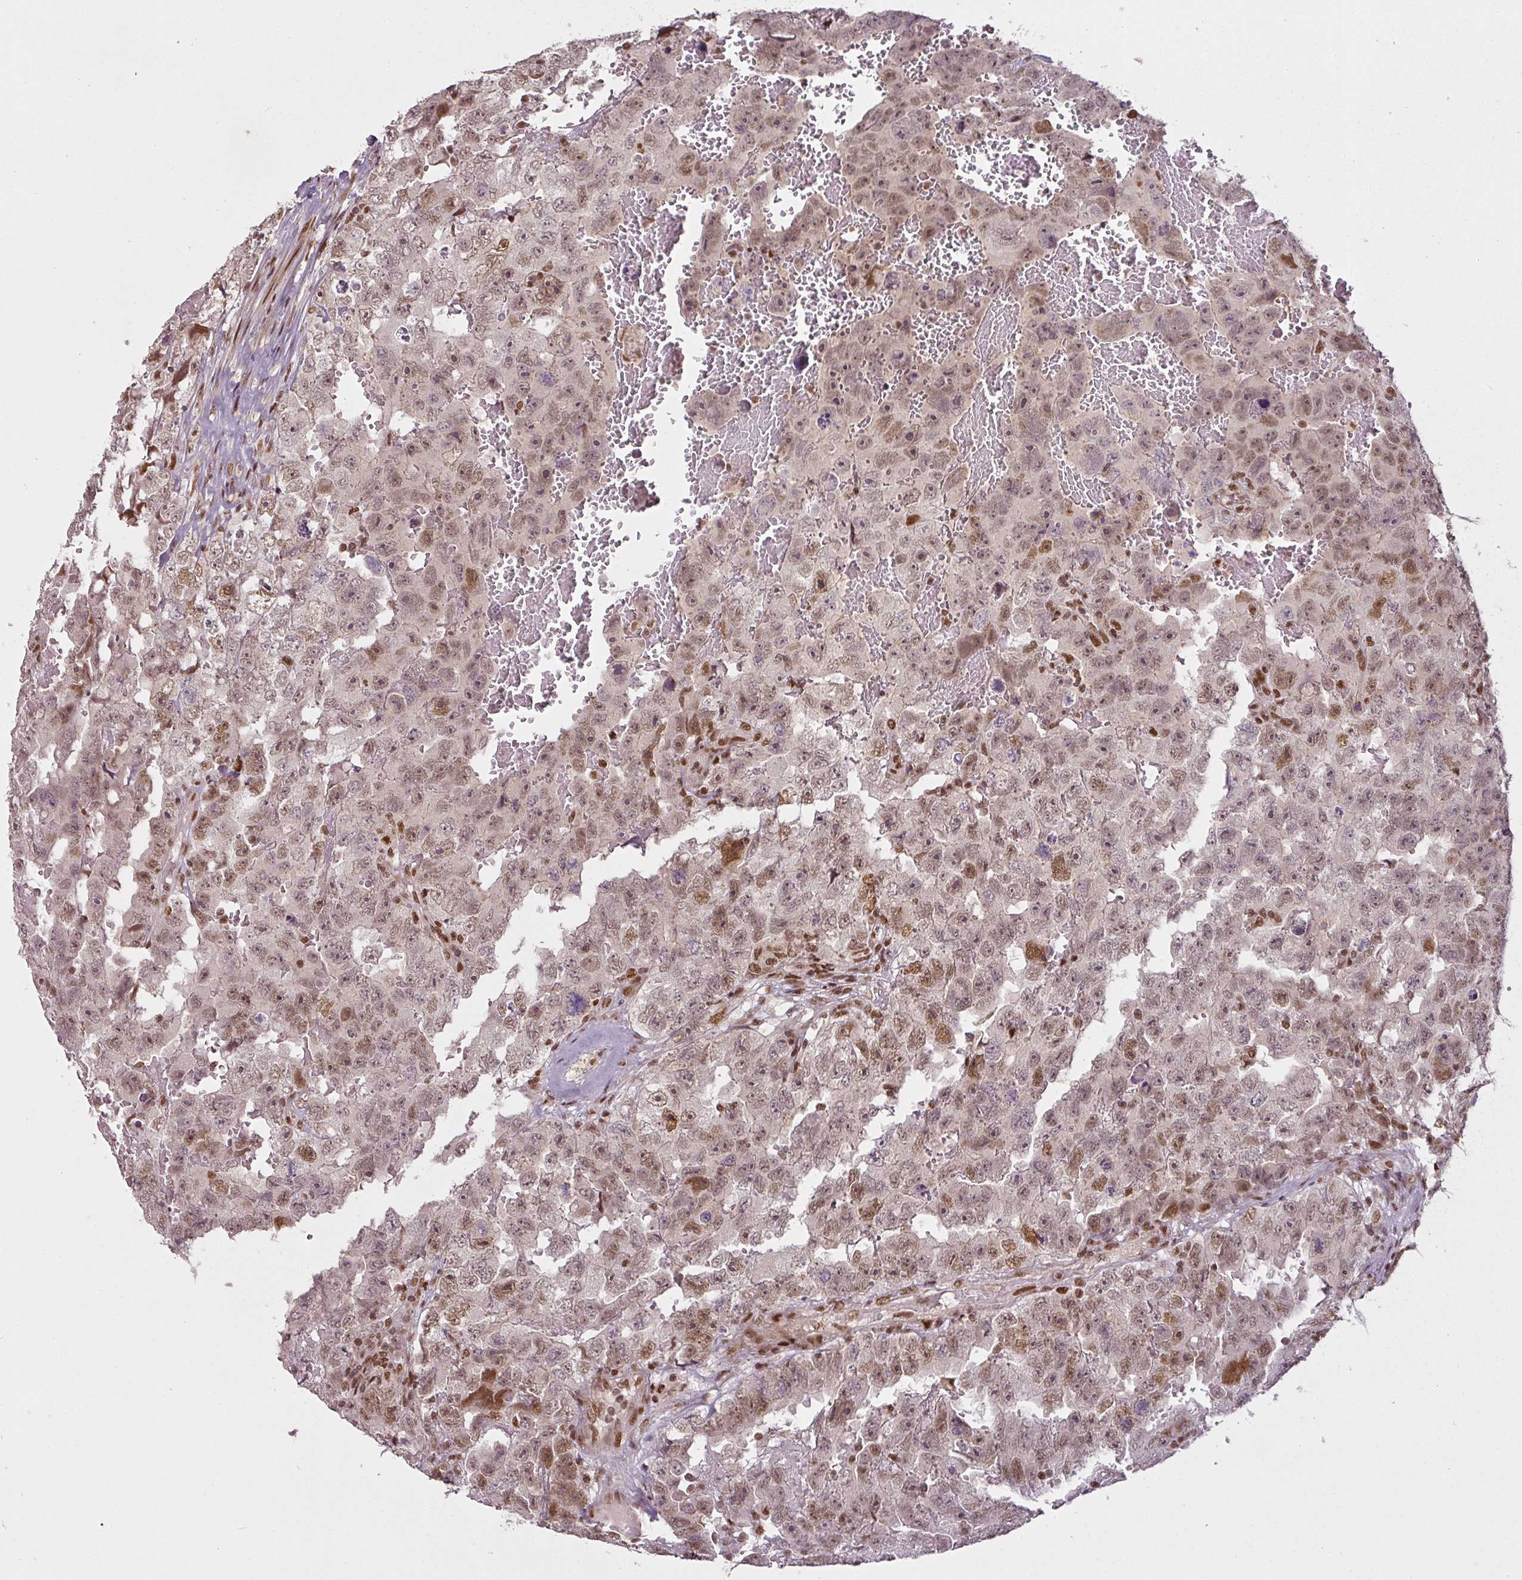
{"staining": {"intensity": "moderate", "quantity": "25%-75%", "location": "nuclear"}, "tissue": "testis cancer", "cell_type": "Tumor cells", "image_type": "cancer", "snomed": [{"axis": "morphology", "description": "Carcinoma, Embryonal, NOS"}, {"axis": "topography", "description": "Testis"}], "caption": "Testis cancer stained for a protein (brown) demonstrates moderate nuclear positive expression in approximately 25%-75% of tumor cells.", "gene": "GPRIN2", "patient": {"sex": "male", "age": 45}}